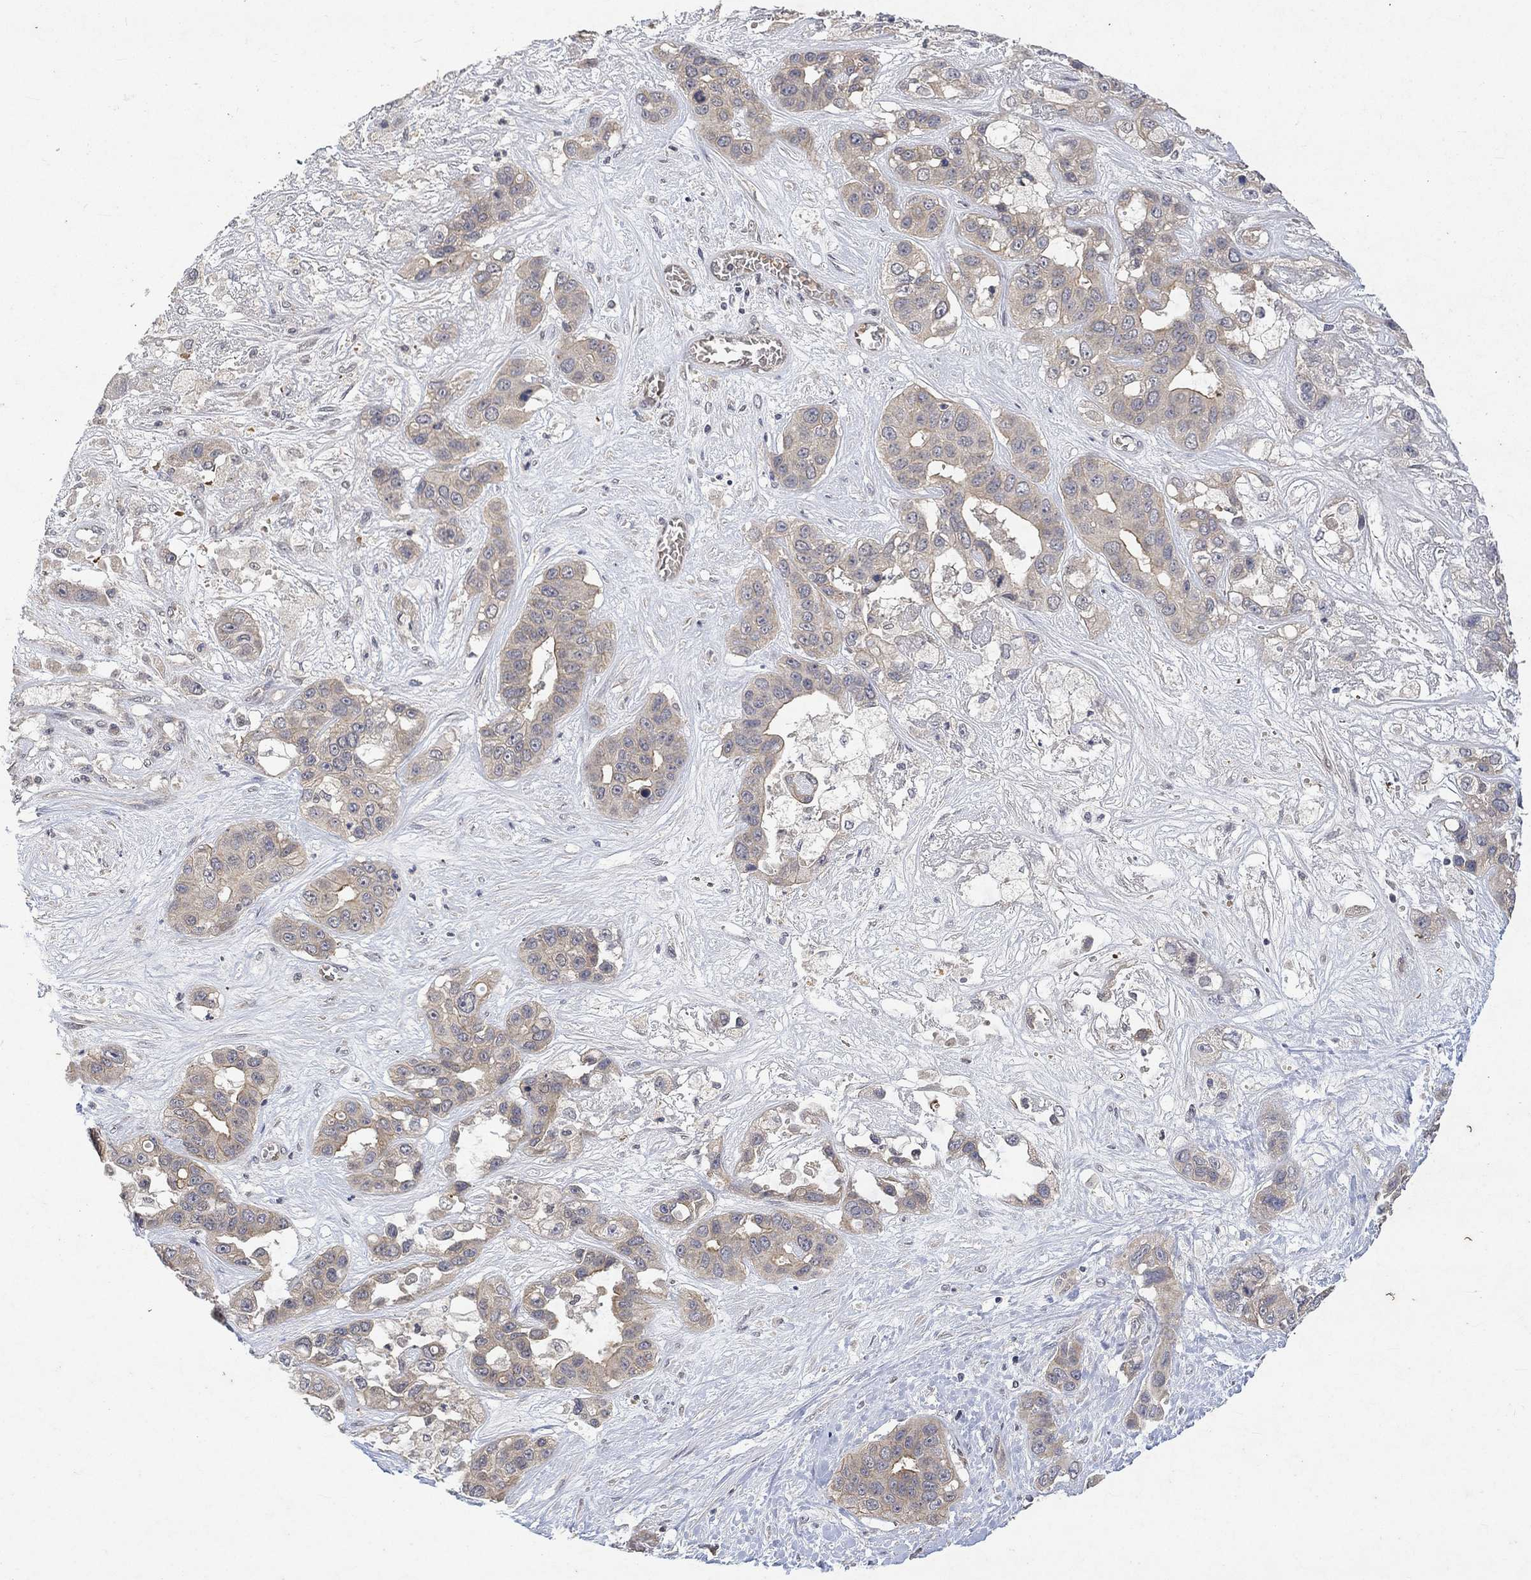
{"staining": {"intensity": "weak", "quantity": "25%-75%", "location": "cytoplasmic/membranous"}, "tissue": "liver cancer", "cell_type": "Tumor cells", "image_type": "cancer", "snomed": [{"axis": "morphology", "description": "Cholangiocarcinoma"}, {"axis": "topography", "description": "Liver"}], "caption": "Immunohistochemical staining of human liver cholangiocarcinoma exhibits weak cytoplasmic/membranous protein staining in approximately 25%-75% of tumor cells. Nuclei are stained in blue.", "gene": "GRIN2D", "patient": {"sex": "female", "age": 52}}